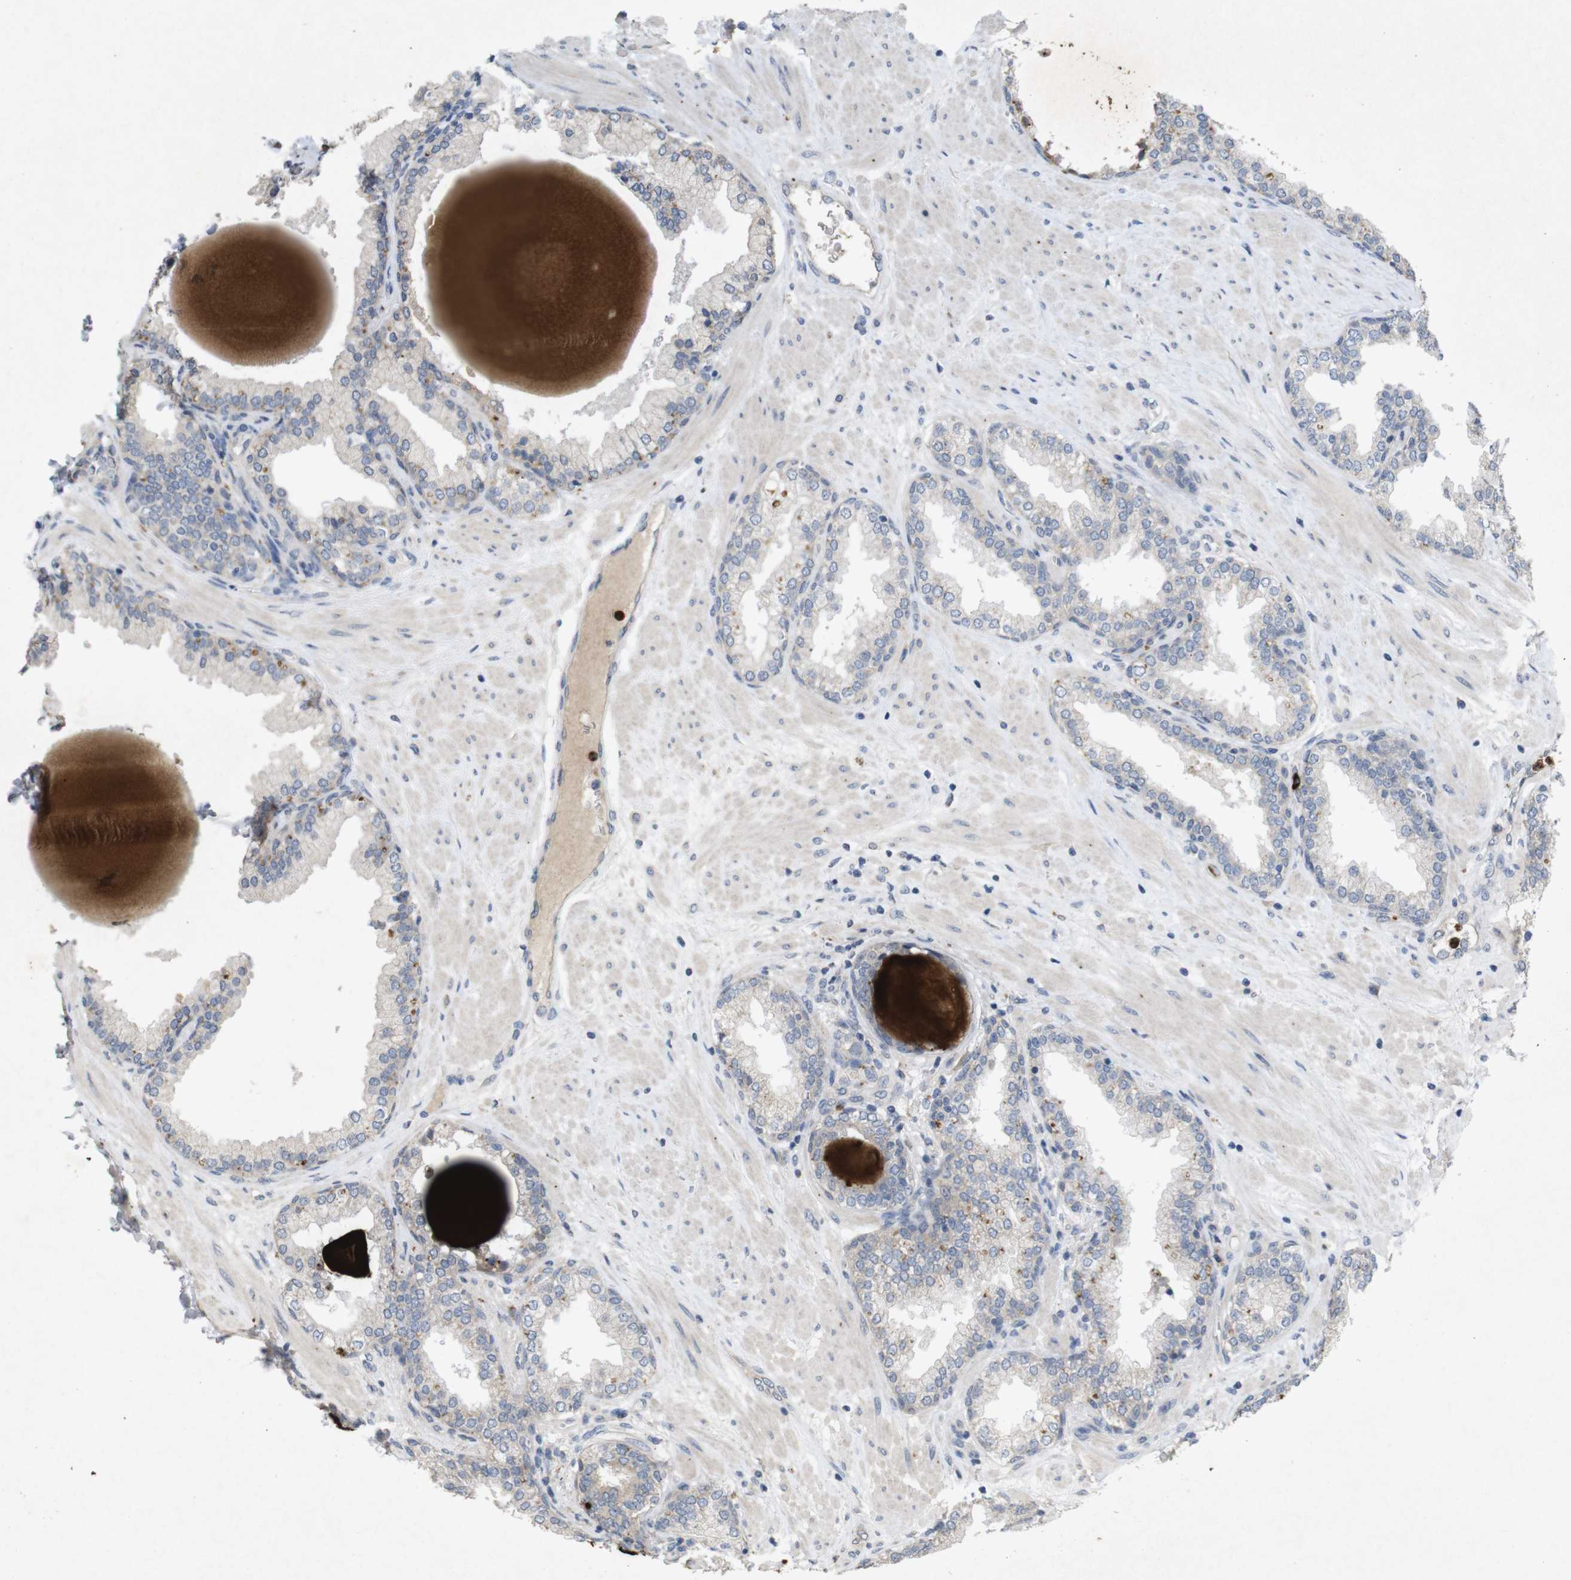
{"staining": {"intensity": "moderate", "quantity": "<25%", "location": "cytoplasmic/membranous"}, "tissue": "prostate", "cell_type": "Glandular cells", "image_type": "normal", "snomed": [{"axis": "morphology", "description": "Normal tissue, NOS"}, {"axis": "topography", "description": "Prostate"}], "caption": "Normal prostate reveals moderate cytoplasmic/membranous staining in about <25% of glandular cells, visualized by immunohistochemistry.", "gene": "TSPAN14", "patient": {"sex": "male", "age": 51}}